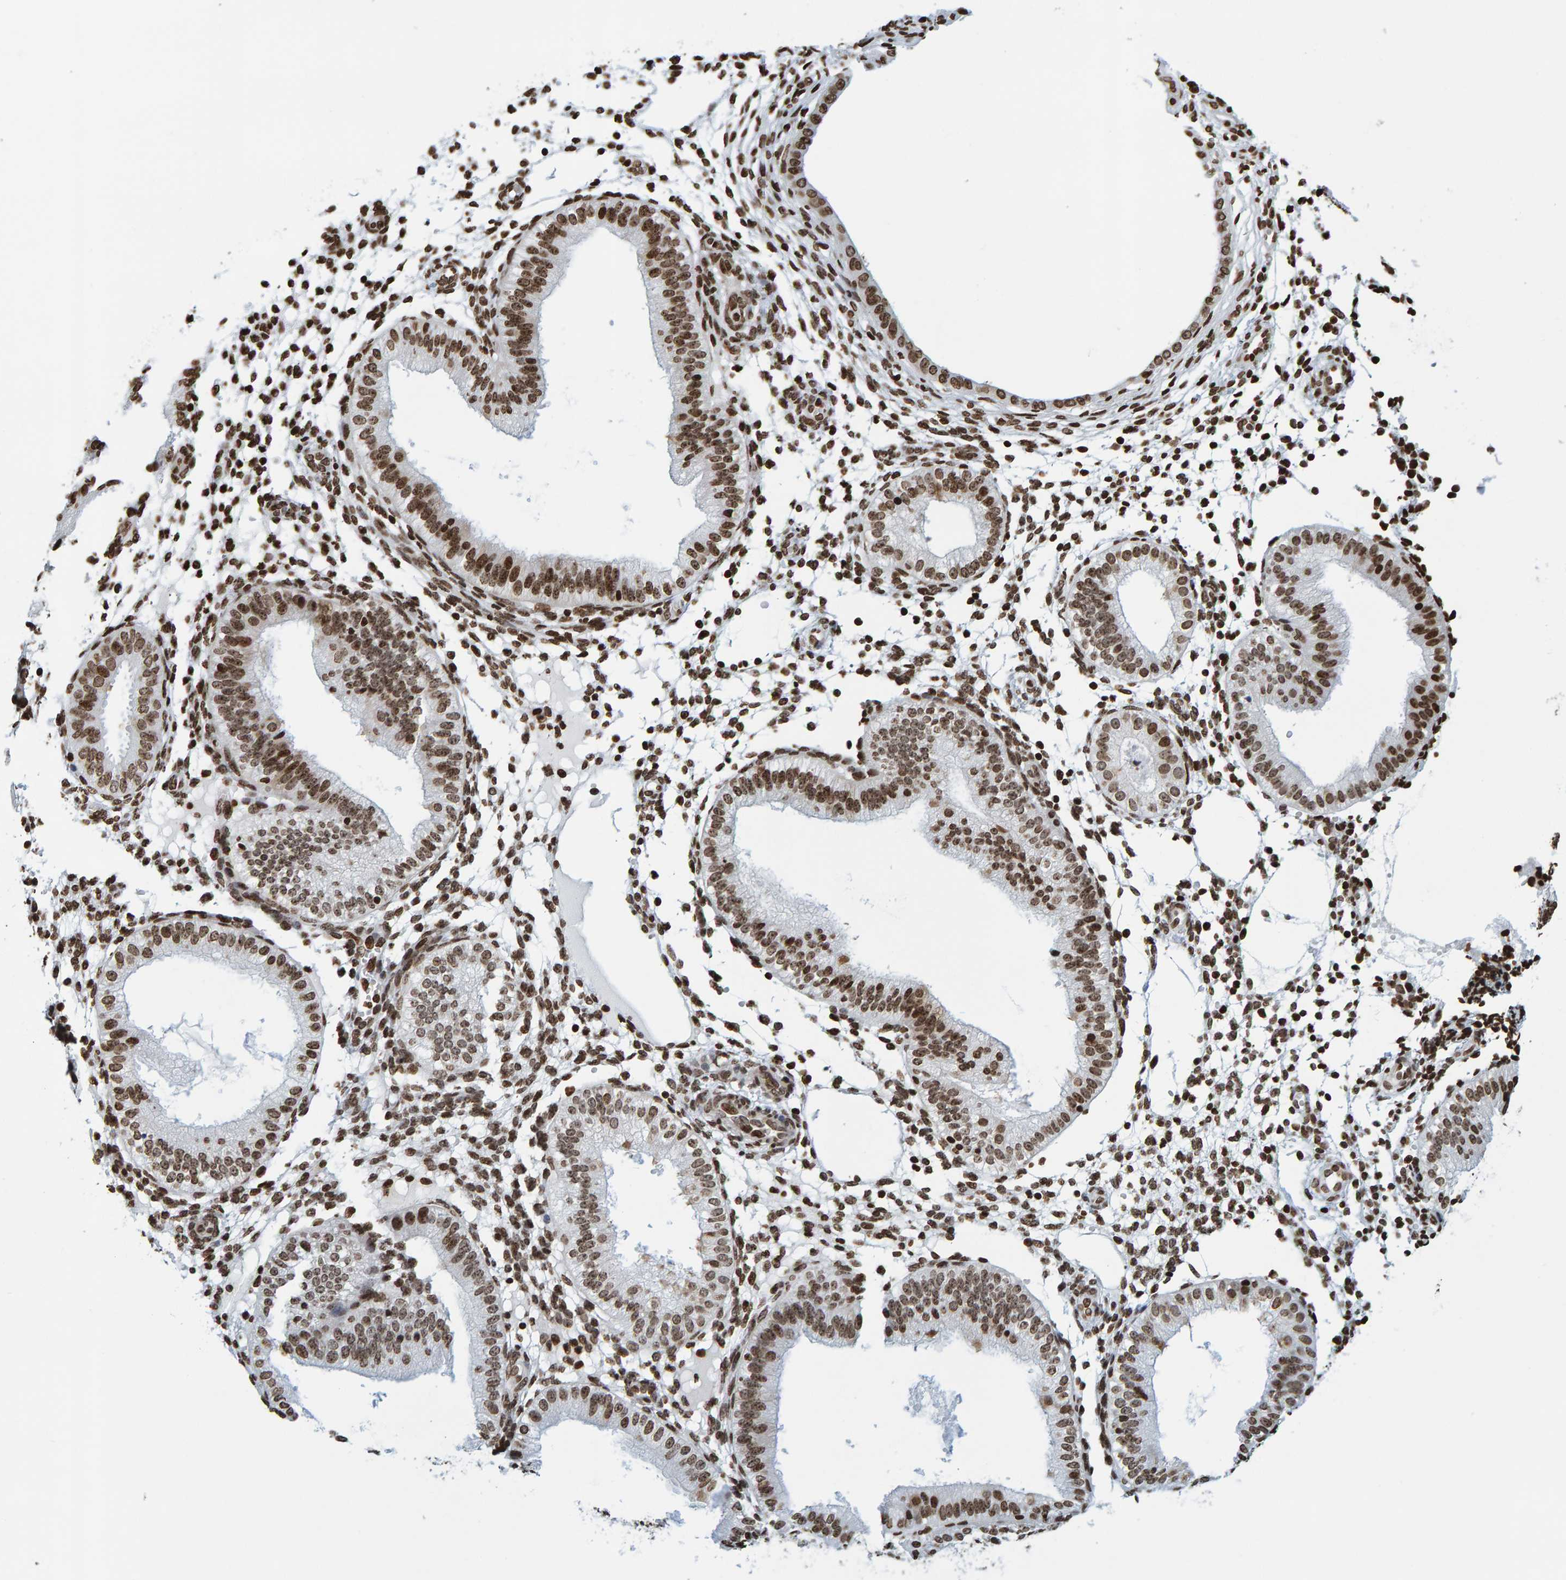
{"staining": {"intensity": "strong", "quantity": ">75%", "location": "nuclear"}, "tissue": "endometrium", "cell_type": "Cells in endometrial stroma", "image_type": "normal", "snomed": [{"axis": "morphology", "description": "Normal tissue, NOS"}, {"axis": "topography", "description": "Endometrium"}], "caption": "This image reveals benign endometrium stained with immunohistochemistry to label a protein in brown. The nuclear of cells in endometrial stroma show strong positivity for the protein. Nuclei are counter-stained blue.", "gene": "BRF2", "patient": {"sex": "female", "age": 39}}